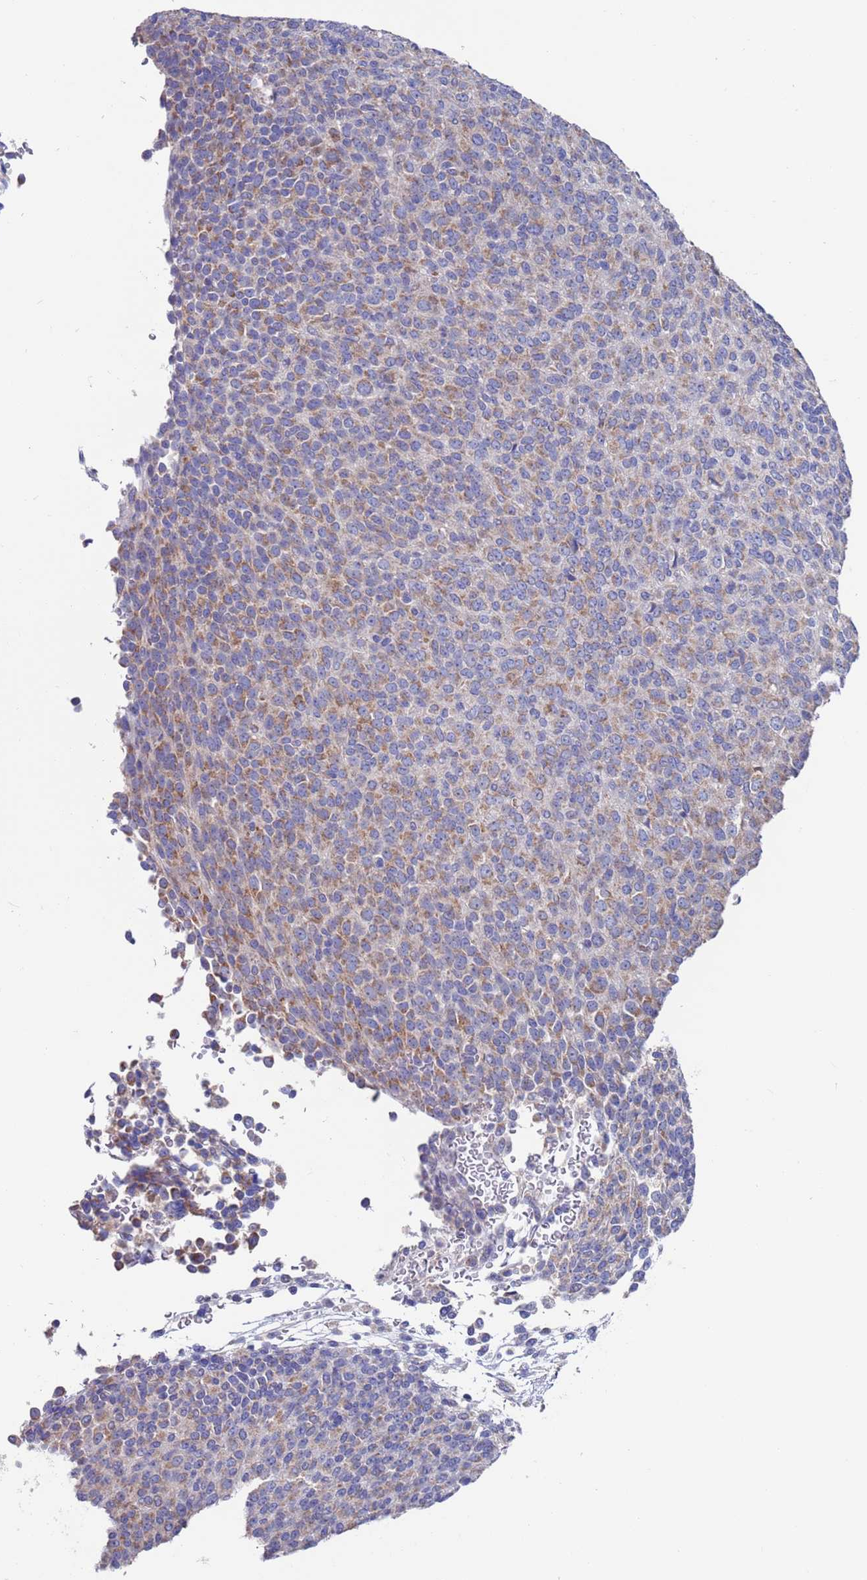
{"staining": {"intensity": "moderate", "quantity": "<25%", "location": "cytoplasmic/membranous"}, "tissue": "melanoma", "cell_type": "Tumor cells", "image_type": "cancer", "snomed": [{"axis": "morphology", "description": "Malignant melanoma, Metastatic site"}, {"axis": "topography", "description": "Brain"}], "caption": "Brown immunohistochemical staining in malignant melanoma (metastatic site) demonstrates moderate cytoplasmic/membranous positivity in about <25% of tumor cells.", "gene": "KRTCAP3", "patient": {"sex": "female", "age": 56}}